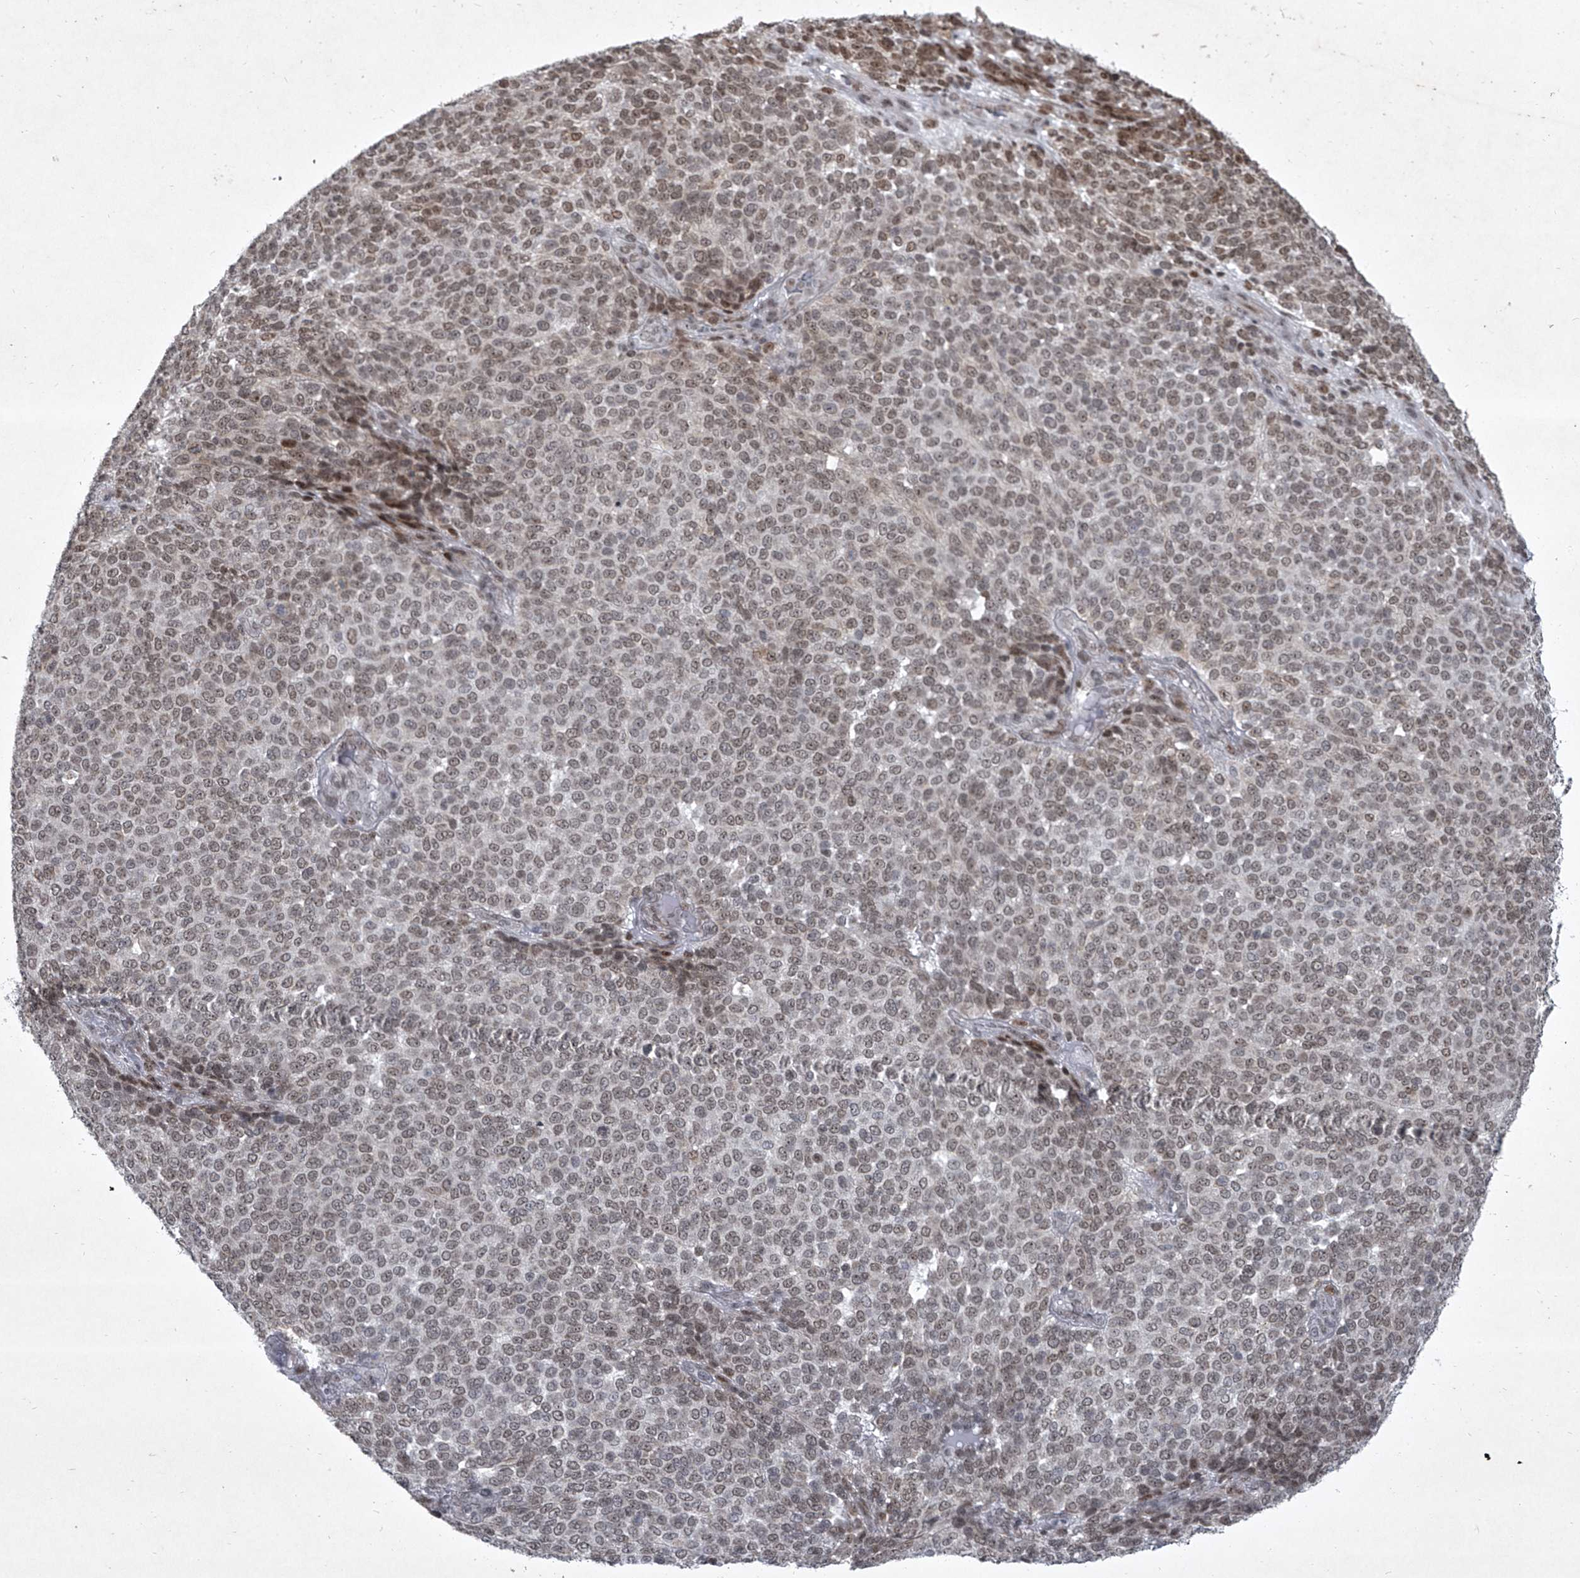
{"staining": {"intensity": "weak", "quantity": ">75%", "location": "nuclear"}, "tissue": "melanoma", "cell_type": "Tumor cells", "image_type": "cancer", "snomed": [{"axis": "morphology", "description": "Malignant melanoma, NOS"}, {"axis": "topography", "description": "Skin"}], "caption": "DAB immunohistochemical staining of human melanoma demonstrates weak nuclear protein staining in about >75% of tumor cells.", "gene": "MLLT1", "patient": {"sex": "male", "age": 49}}